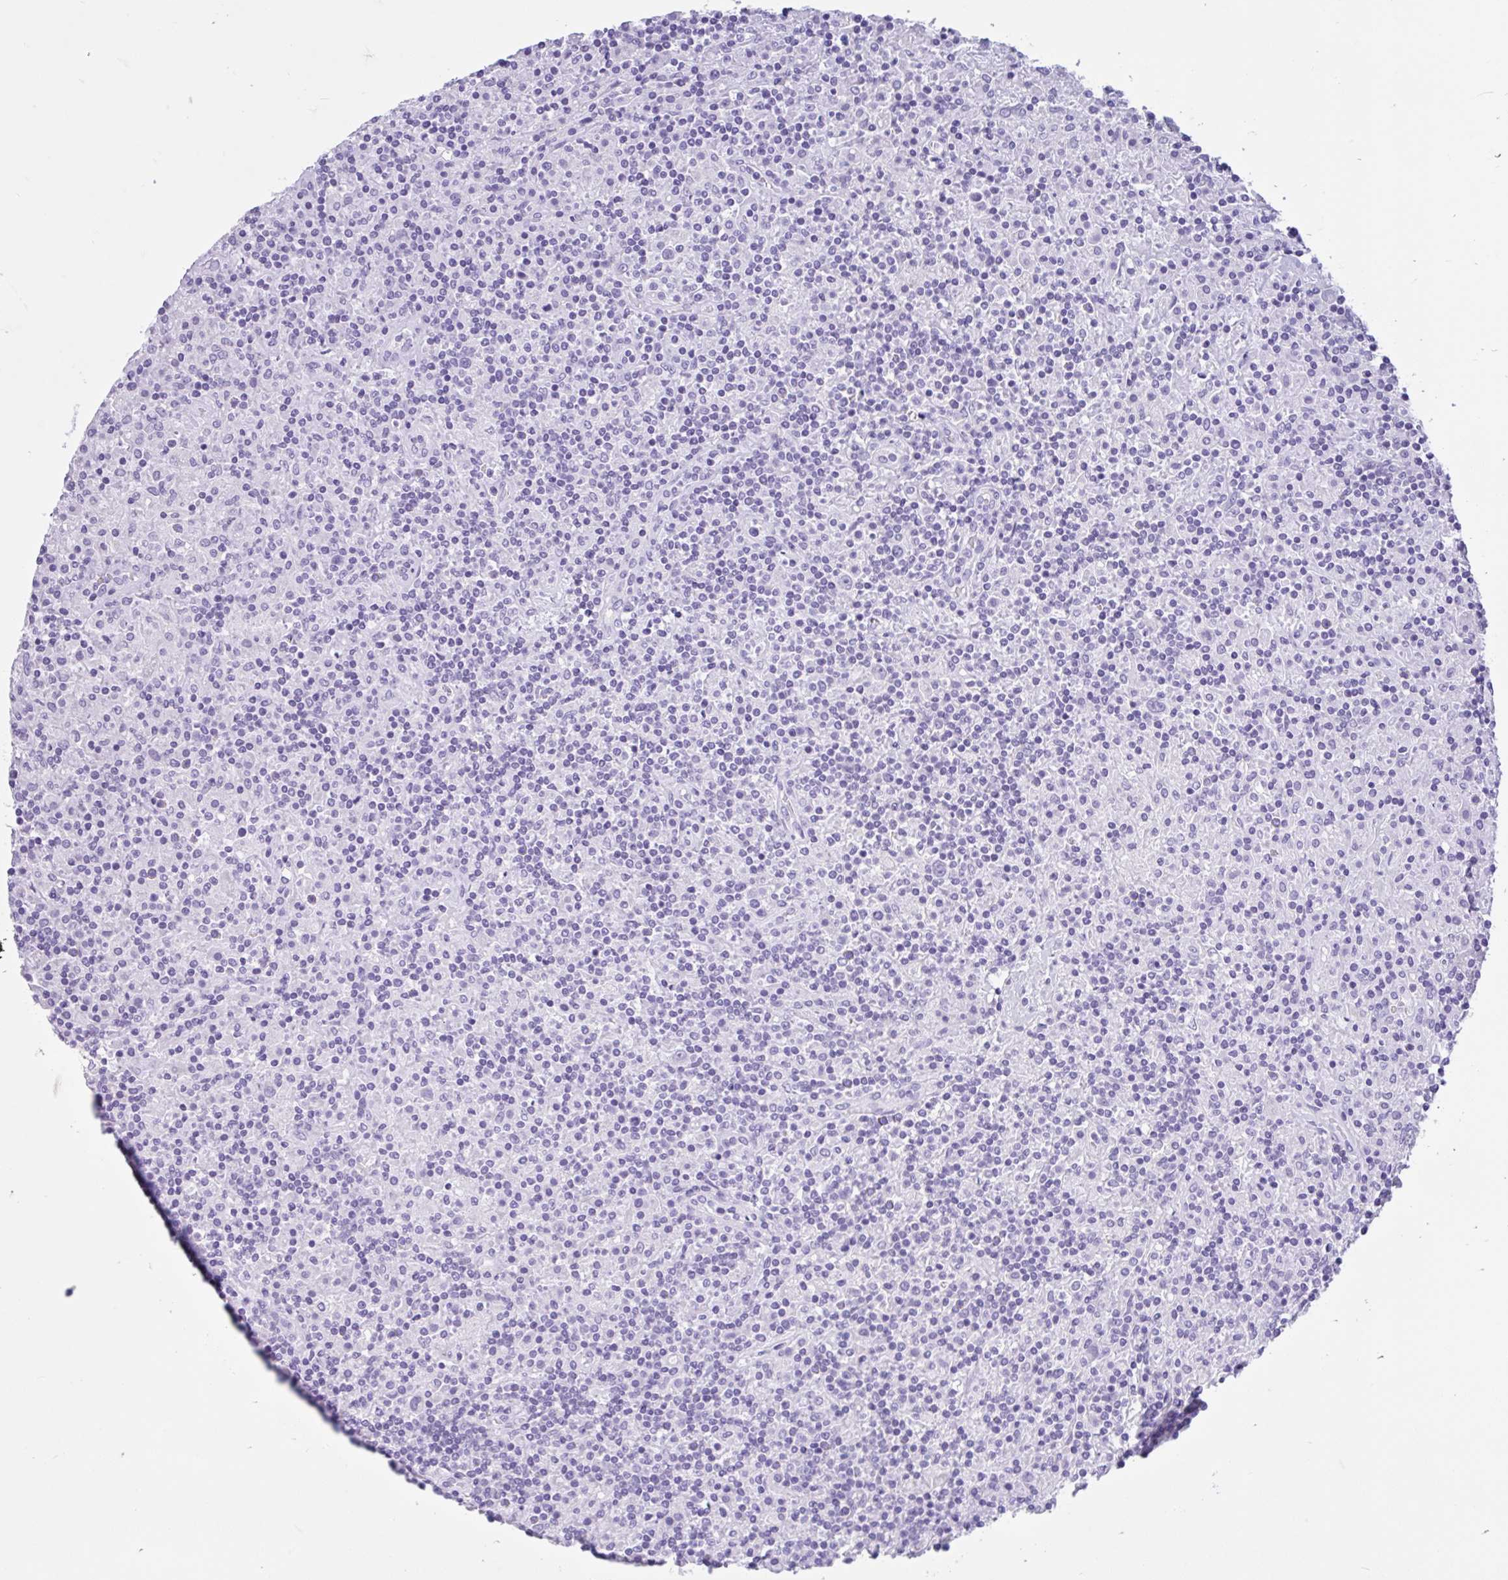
{"staining": {"intensity": "negative", "quantity": "none", "location": "none"}, "tissue": "lymphoma", "cell_type": "Tumor cells", "image_type": "cancer", "snomed": [{"axis": "morphology", "description": "Hodgkin's disease, NOS"}, {"axis": "topography", "description": "Lymph node"}], "caption": "A histopathology image of Hodgkin's disease stained for a protein demonstrates no brown staining in tumor cells.", "gene": "OR4N4", "patient": {"sex": "male", "age": 70}}